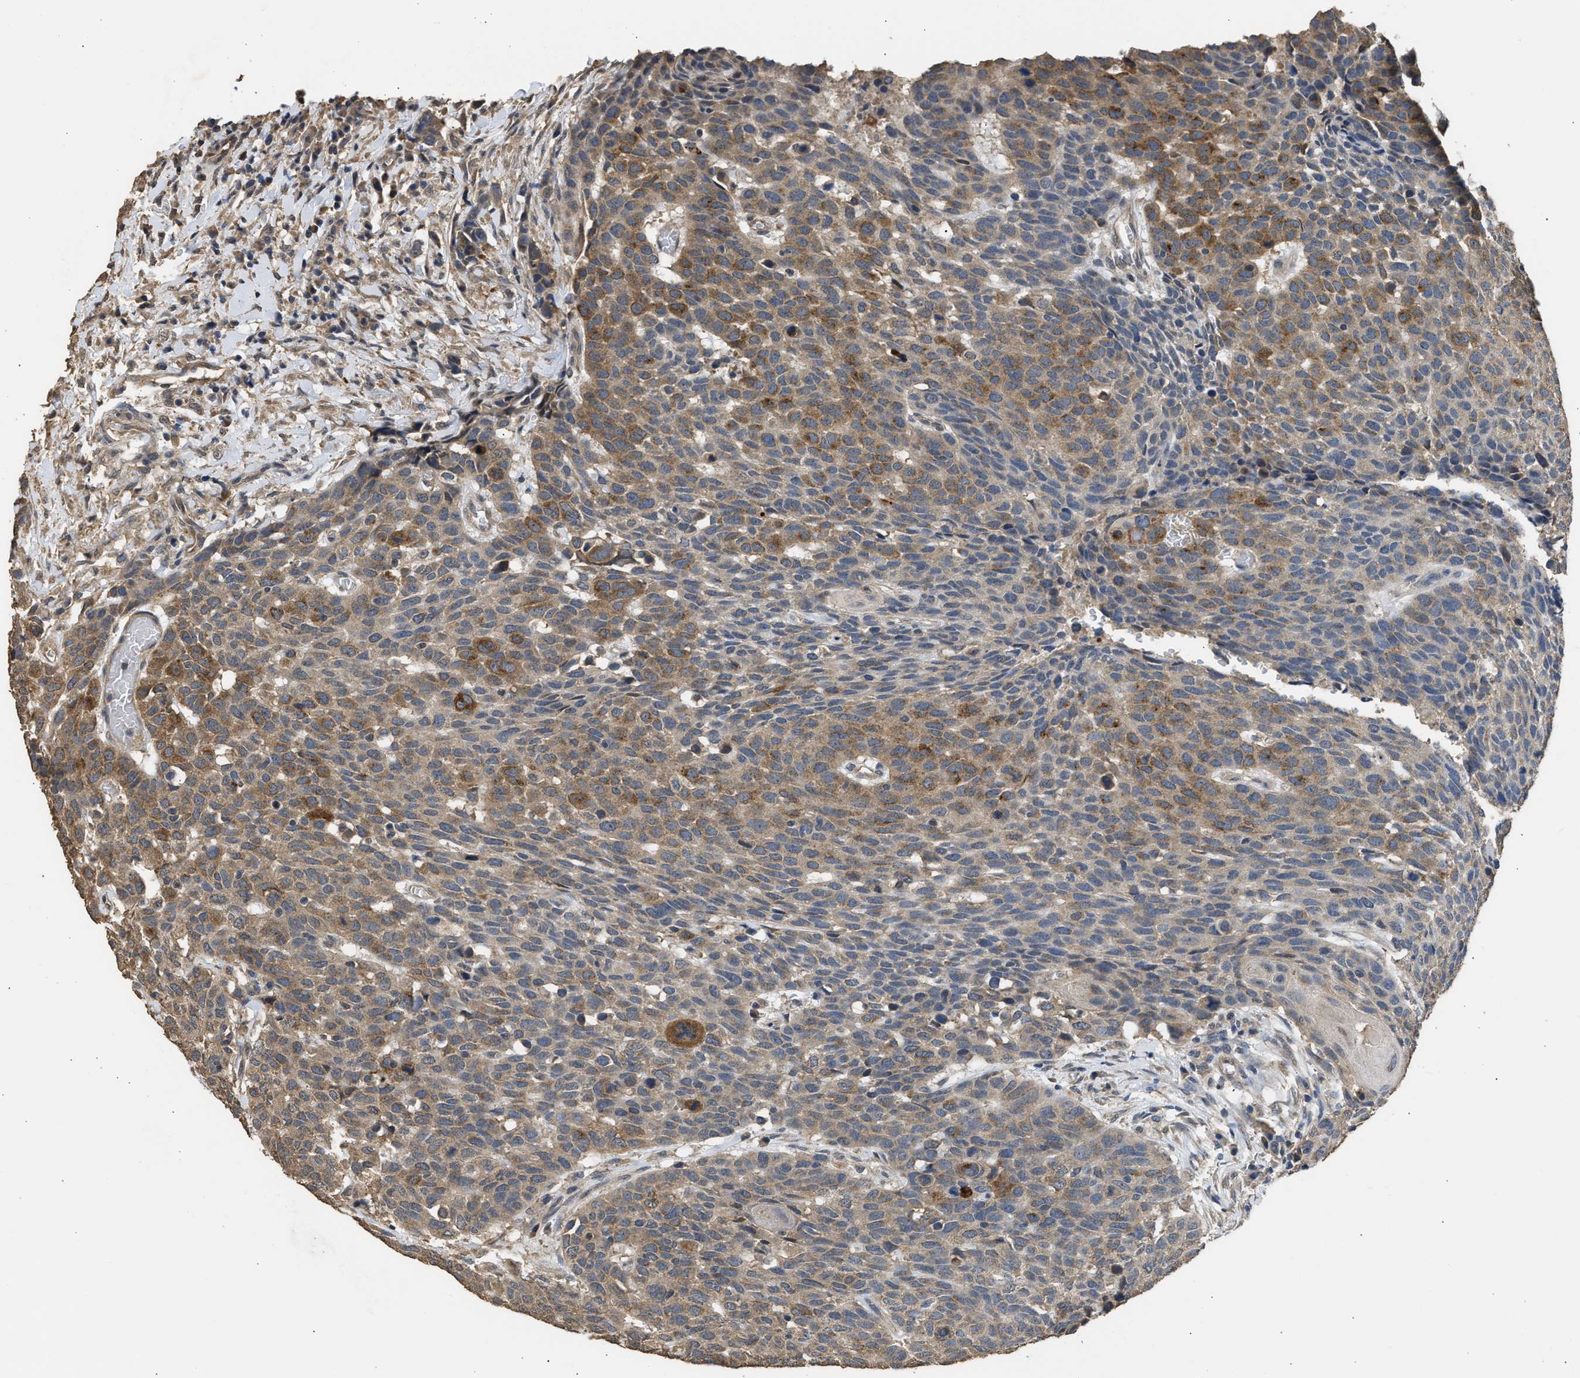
{"staining": {"intensity": "moderate", "quantity": ">75%", "location": "cytoplasmic/membranous"}, "tissue": "head and neck cancer", "cell_type": "Tumor cells", "image_type": "cancer", "snomed": [{"axis": "morphology", "description": "Squamous cell carcinoma, NOS"}, {"axis": "topography", "description": "Head-Neck"}], "caption": "IHC of human head and neck cancer (squamous cell carcinoma) displays medium levels of moderate cytoplasmic/membranous expression in about >75% of tumor cells. The staining was performed using DAB (3,3'-diaminobenzidine), with brown indicating positive protein expression. Nuclei are stained blue with hematoxylin.", "gene": "SPINT2", "patient": {"sex": "male", "age": 66}}